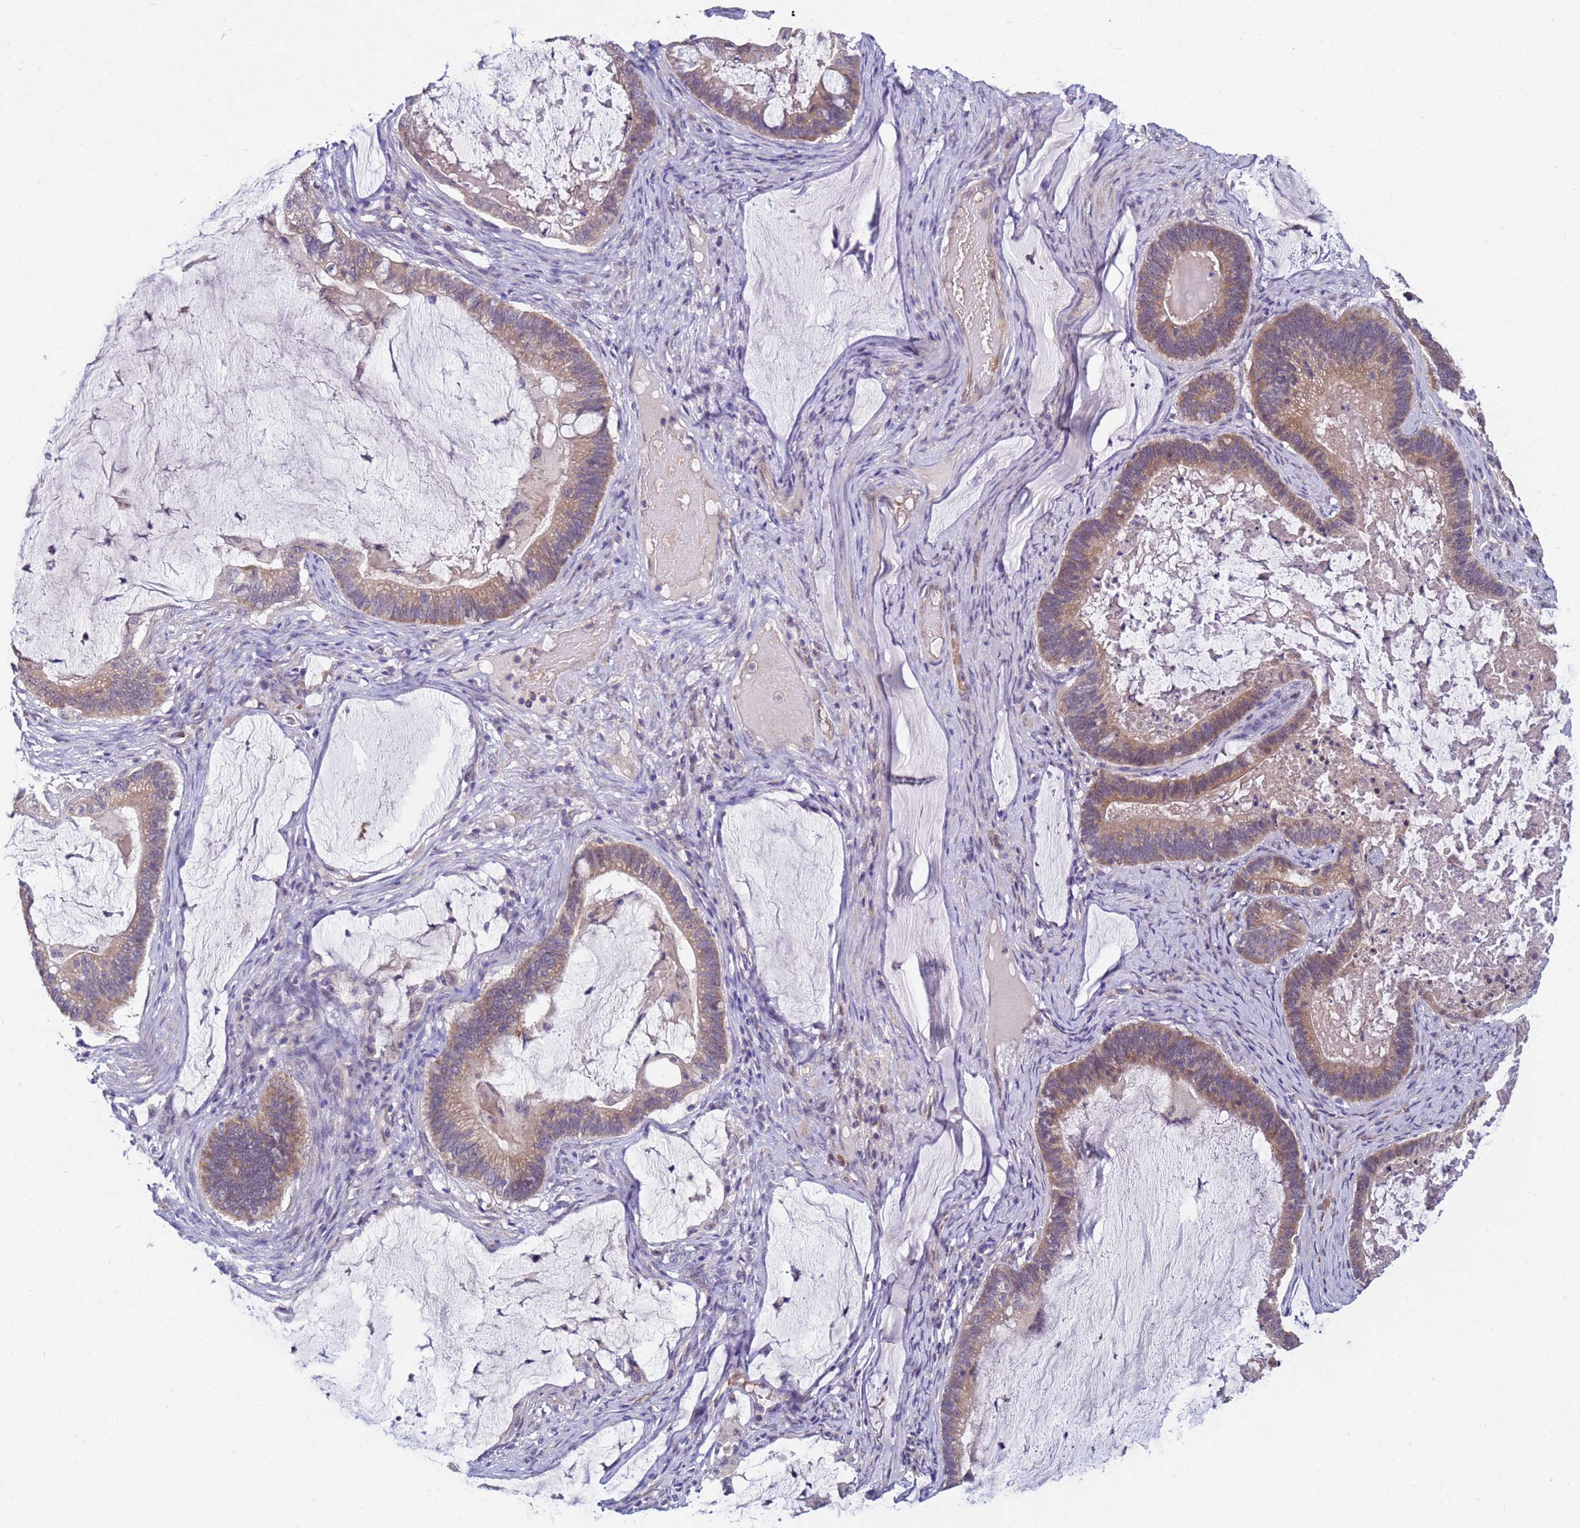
{"staining": {"intensity": "moderate", "quantity": "25%-75%", "location": "cytoplasmic/membranous"}, "tissue": "ovarian cancer", "cell_type": "Tumor cells", "image_type": "cancer", "snomed": [{"axis": "morphology", "description": "Cystadenocarcinoma, mucinous, NOS"}, {"axis": "topography", "description": "Ovary"}], "caption": "Immunohistochemistry micrograph of neoplastic tissue: ovarian cancer stained using IHC exhibits medium levels of moderate protein expression localized specifically in the cytoplasmic/membranous of tumor cells, appearing as a cytoplasmic/membranous brown color.", "gene": "CLHC1", "patient": {"sex": "female", "age": 61}}